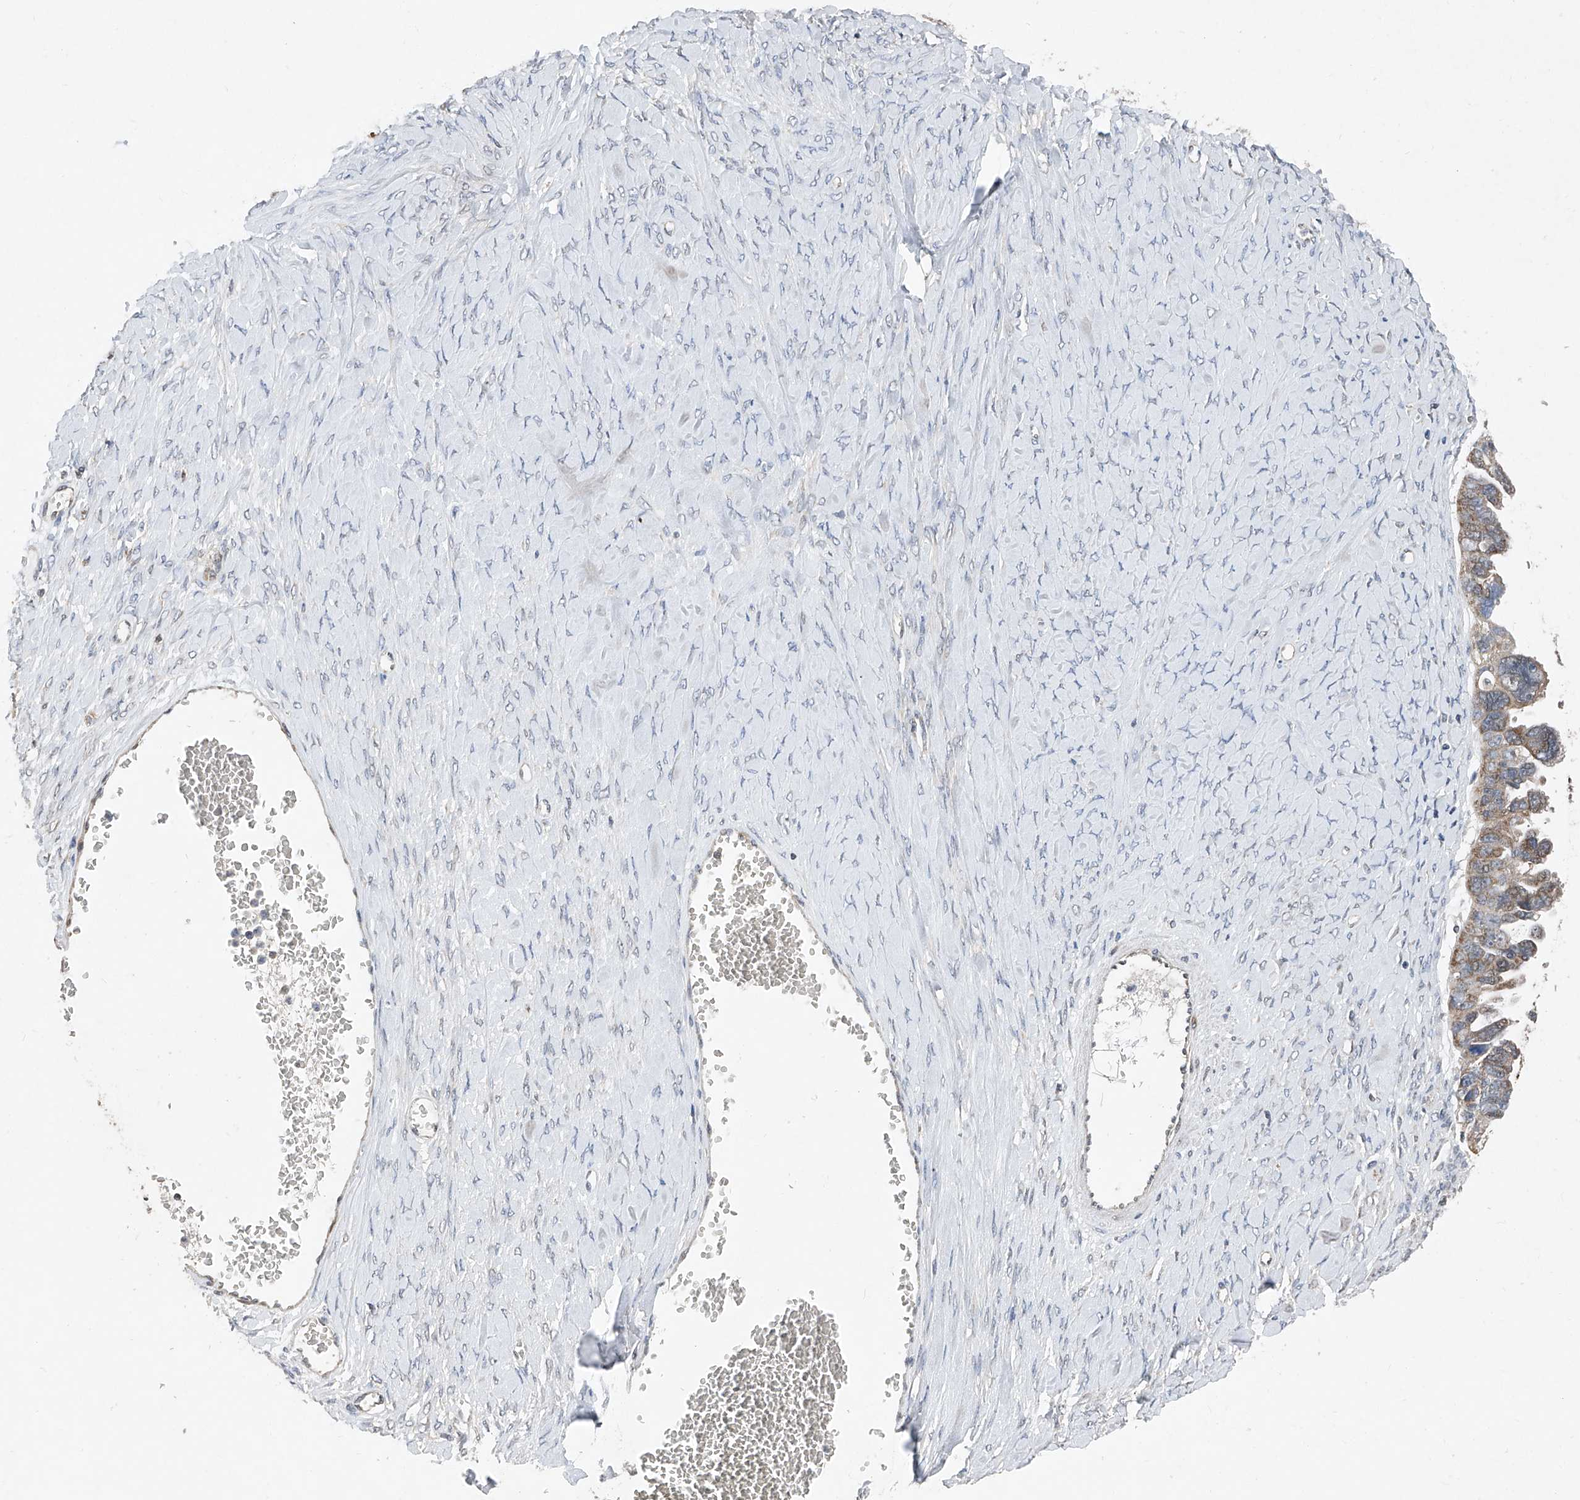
{"staining": {"intensity": "moderate", "quantity": ">75%", "location": "cytoplasmic/membranous"}, "tissue": "ovarian cancer", "cell_type": "Tumor cells", "image_type": "cancer", "snomed": [{"axis": "morphology", "description": "Cystadenocarcinoma, serous, NOS"}, {"axis": "topography", "description": "Ovary"}], "caption": "Immunohistochemical staining of ovarian serous cystadenocarcinoma reveals medium levels of moderate cytoplasmic/membranous protein expression in about >75% of tumor cells. (DAB IHC with brightfield microscopy, high magnification).", "gene": "BCKDHB", "patient": {"sex": "female", "age": 79}}